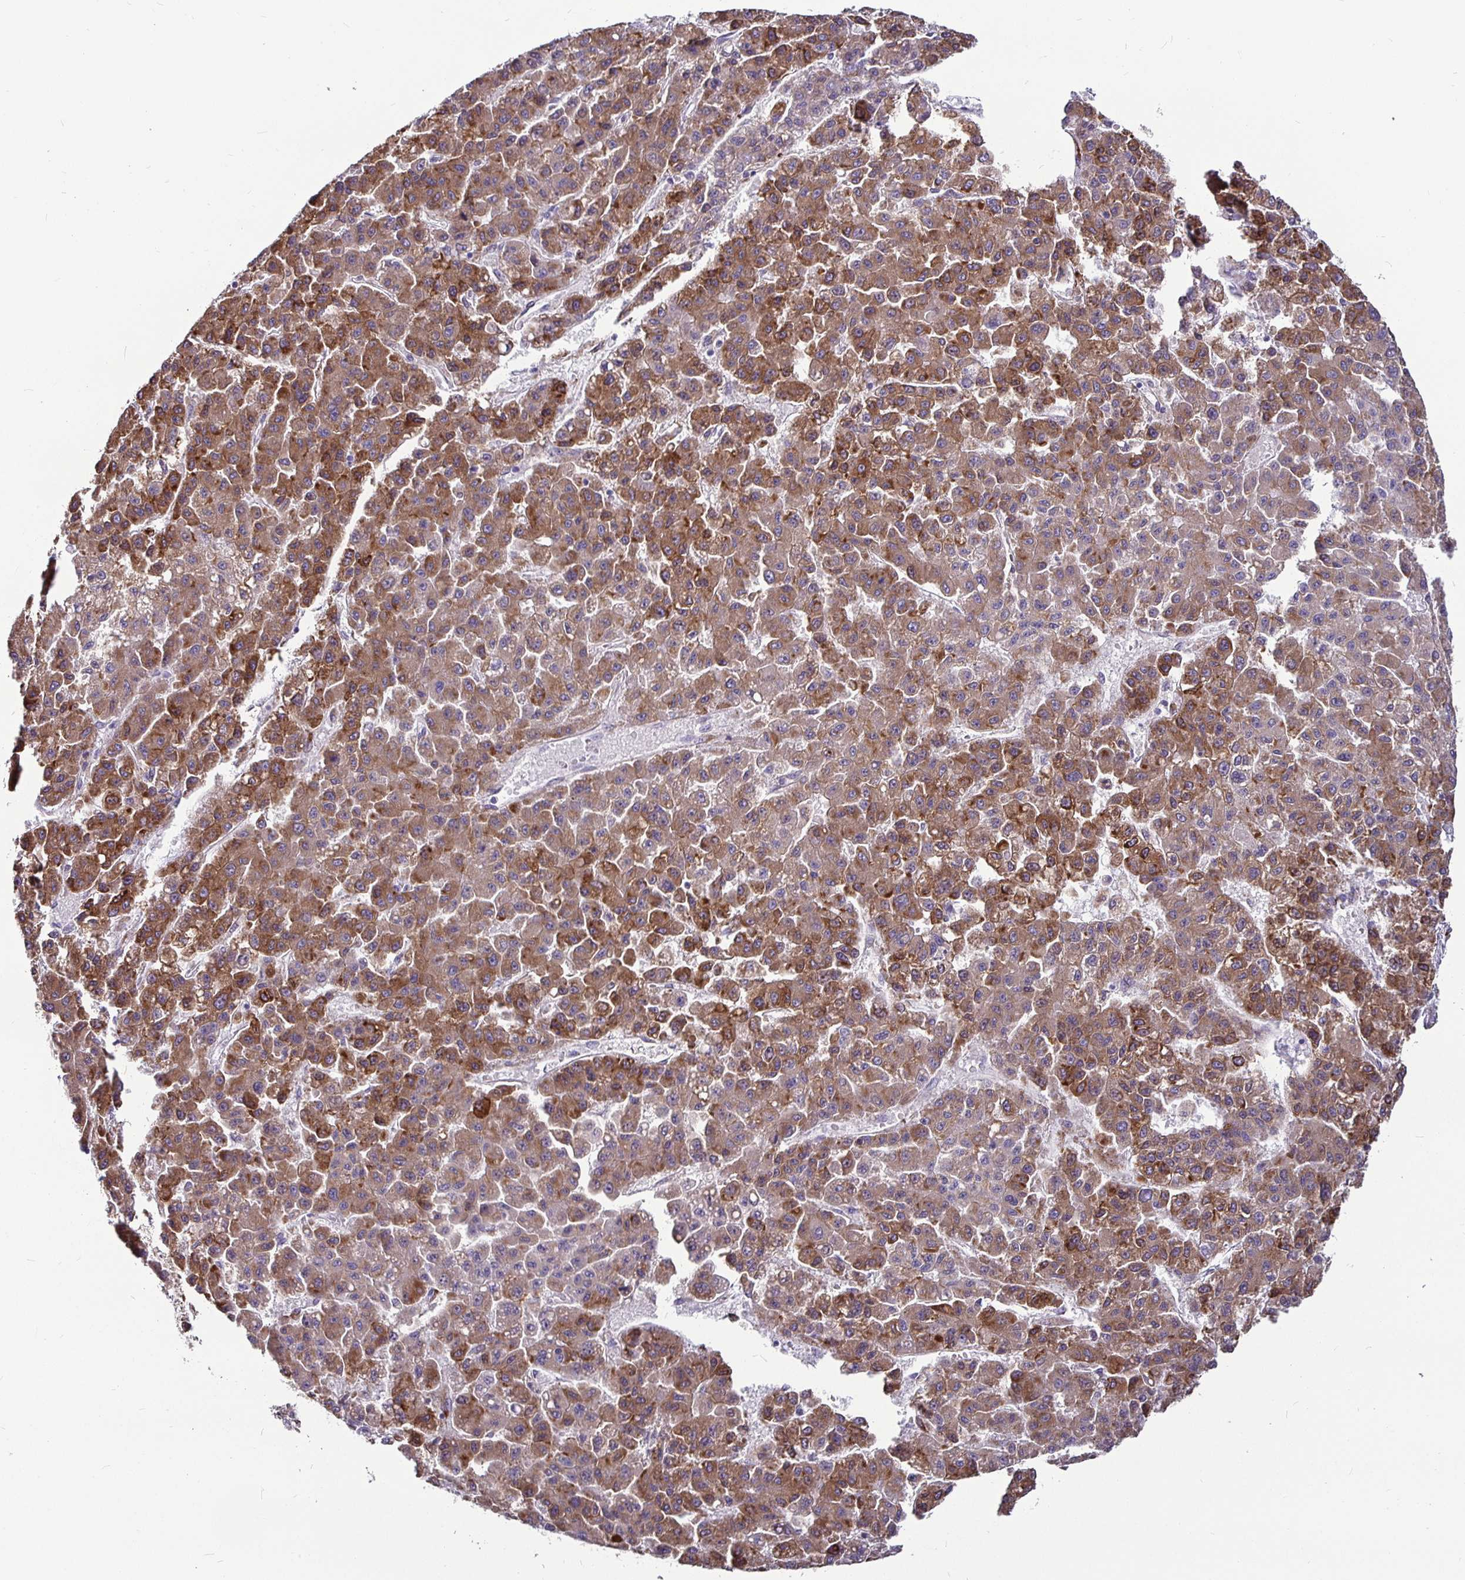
{"staining": {"intensity": "moderate", "quantity": ">75%", "location": "cytoplasmic/membranous"}, "tissue": "liver cancer", "cell_type": "Tumor cells", "image_type": "cancer", "snomed": [{"axis": "morphology", "description": "Carcinoma, Hepatocellular, NOS"}, {"axis": "topography", "description": "Liver"}], "caption": "Moderate cytoplasmic/membranous staining for a protein is seen in about >75% of tumor cells of liver cancer using immunohistochemistry.", "gene": "P4HA2", "patient": {"sex": "male", "age": 70}}